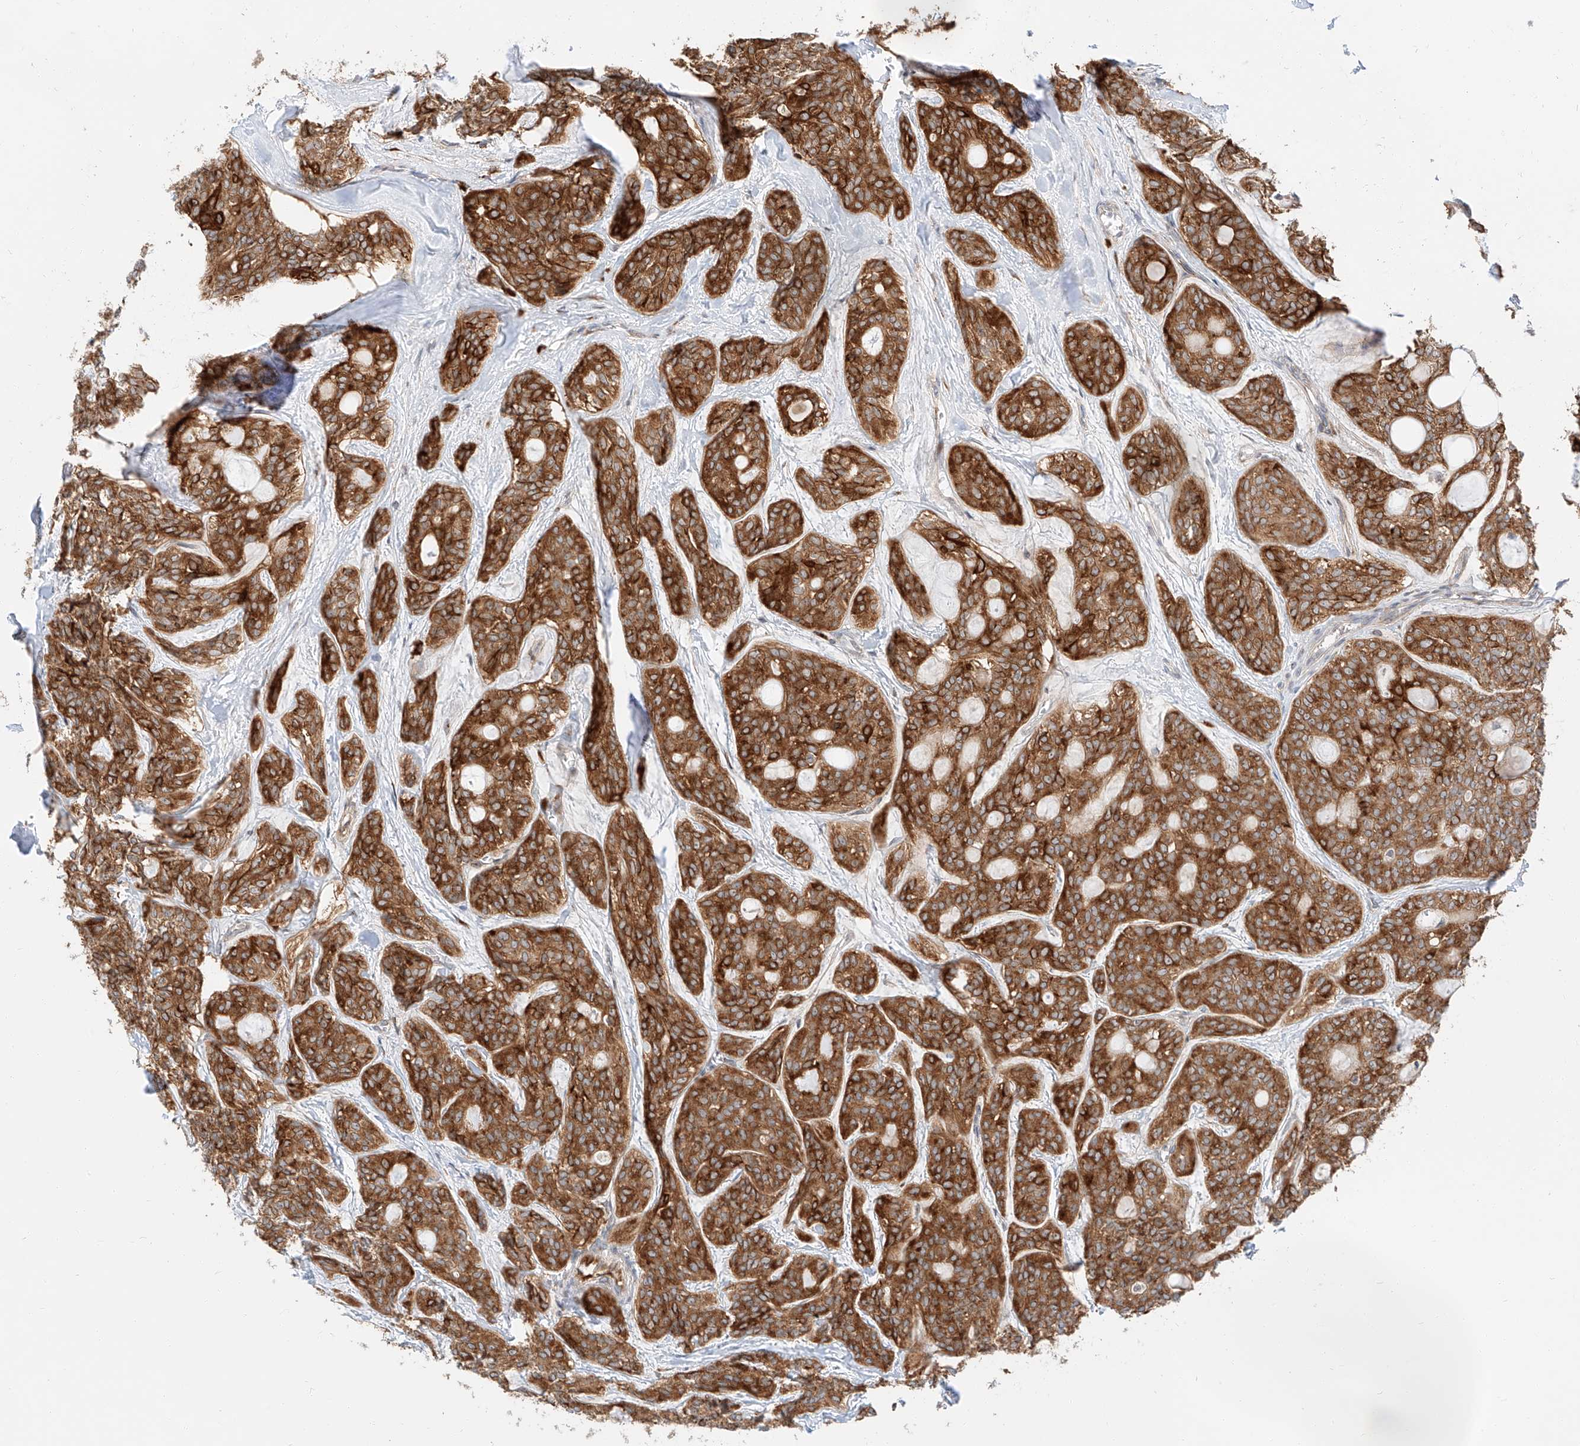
{"staining": {"intensity": "strong", "quantity": ">75%", "location": "cytoplasmic/membranous"}, "tissue": "head and neck cancer", "cell_type": "Tumor cells", "image_type": "cancer", "snomed": [{"axis": "morphology", "description": "Adenocarcinoma, NOS"}, {"axis": "topography", "description": "Head-Neck"}], "caption": "This is an image of IHC staining of adenocarcinoma (head and neck), which shows strong expression in the cytoplasmic/membranous of tumor cells.", "gene": "CARMIL1", "patient": {"sex": "male", "age": 66}}